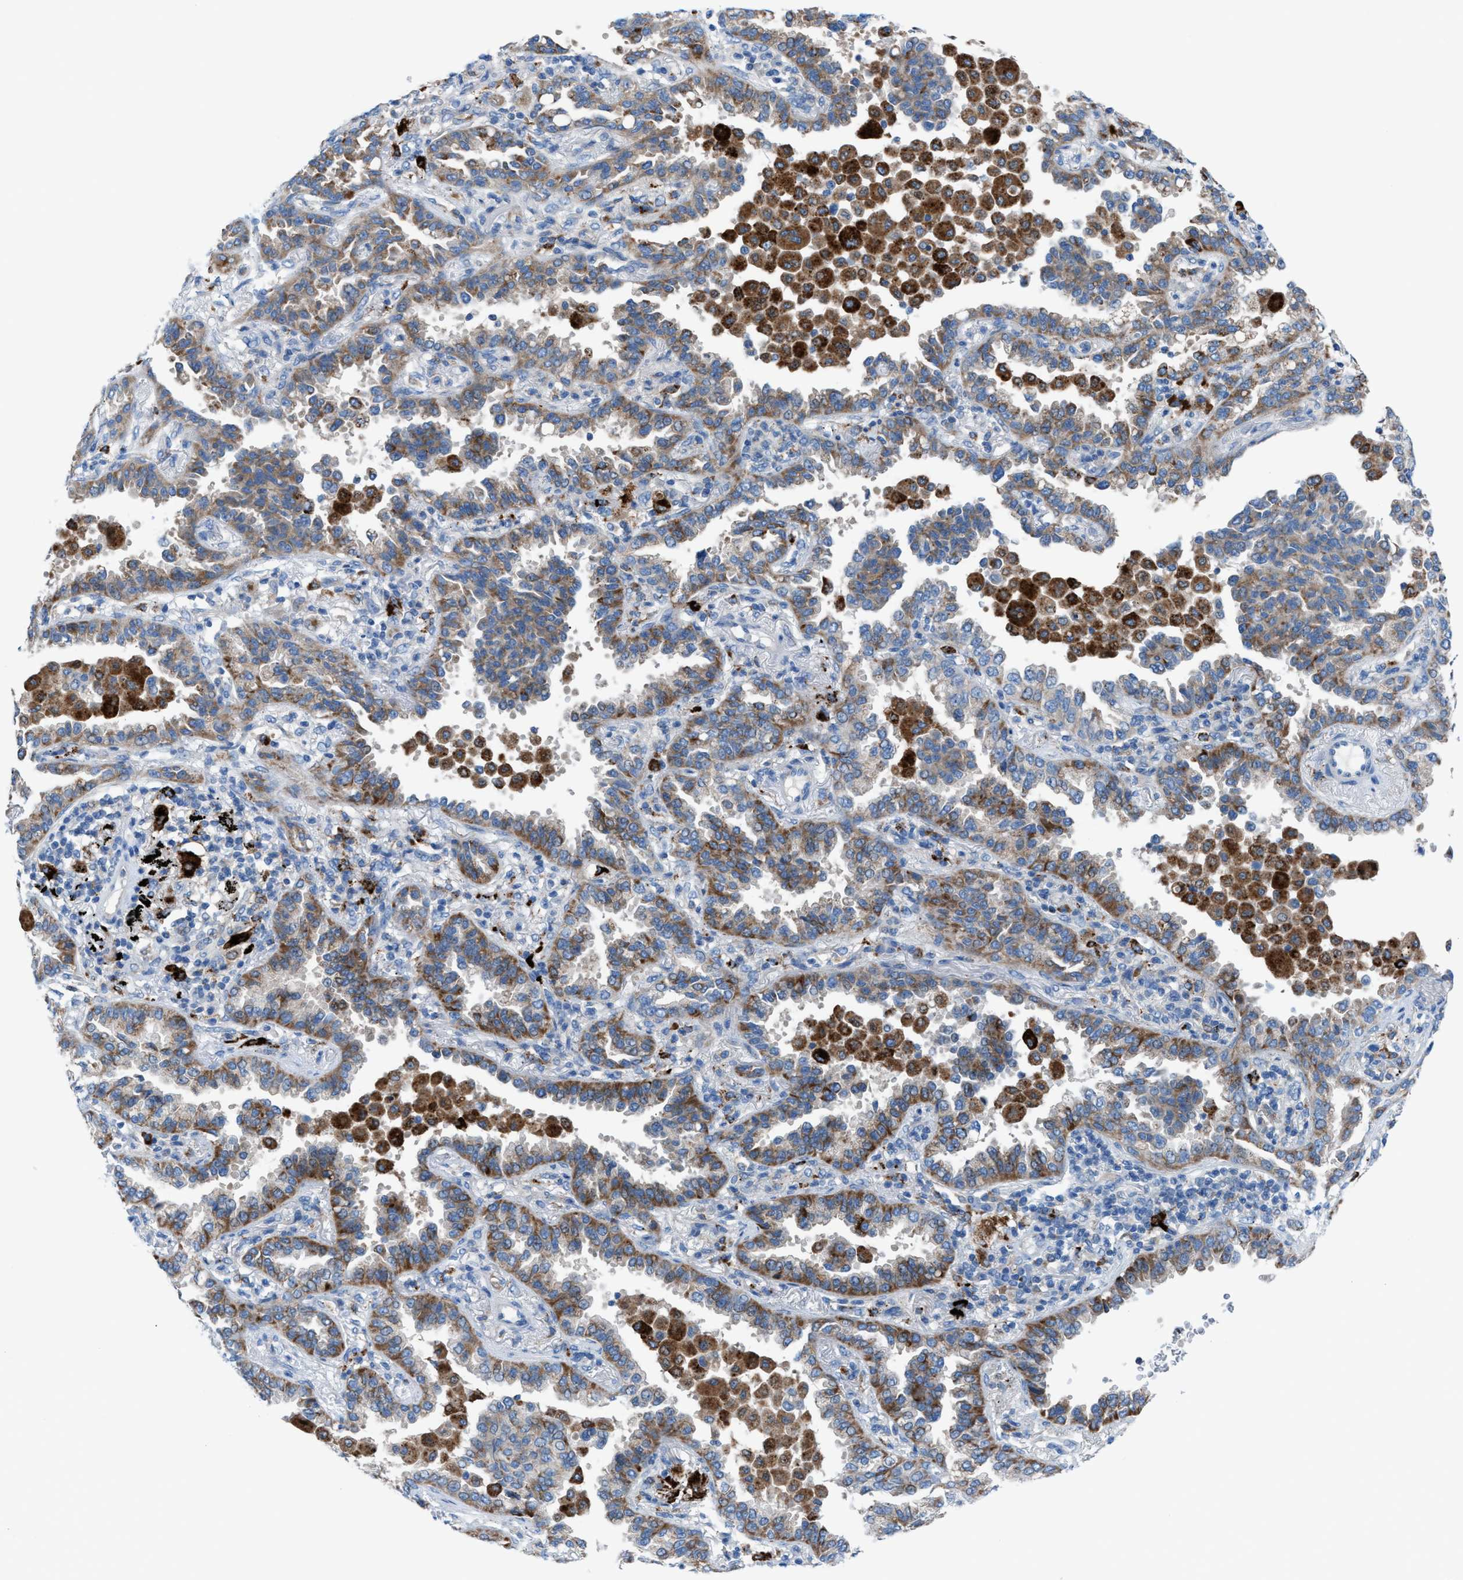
{"staining": {"intensity": "moderate", "quantity": ">75%", "location": "cytoplasmic/membranous"}, "tissue": "lung cancer", "cell_type": "Tumor cells", "image_type": "cancer", "snomed": [{"axis": "morphology", "description": "Normal tissue, NOS"}, {"axis": "morphology", "description": "Adenocarcinoma, NOS"}, {"axis": "topography", "description": "Lung"}], "caption": "Lung cancer (adenocarcinoma) was stained to show a protein in brown. There is medium levels of moderate cytoplasmic/membranous staining in about >75% of tumor cells. (DAB (3,3'-diaminobenzidine) IHC with brightfield microscopy, high magnification).", "gene": "CD1B", "patient": {"sex": "male", "age": 59}}